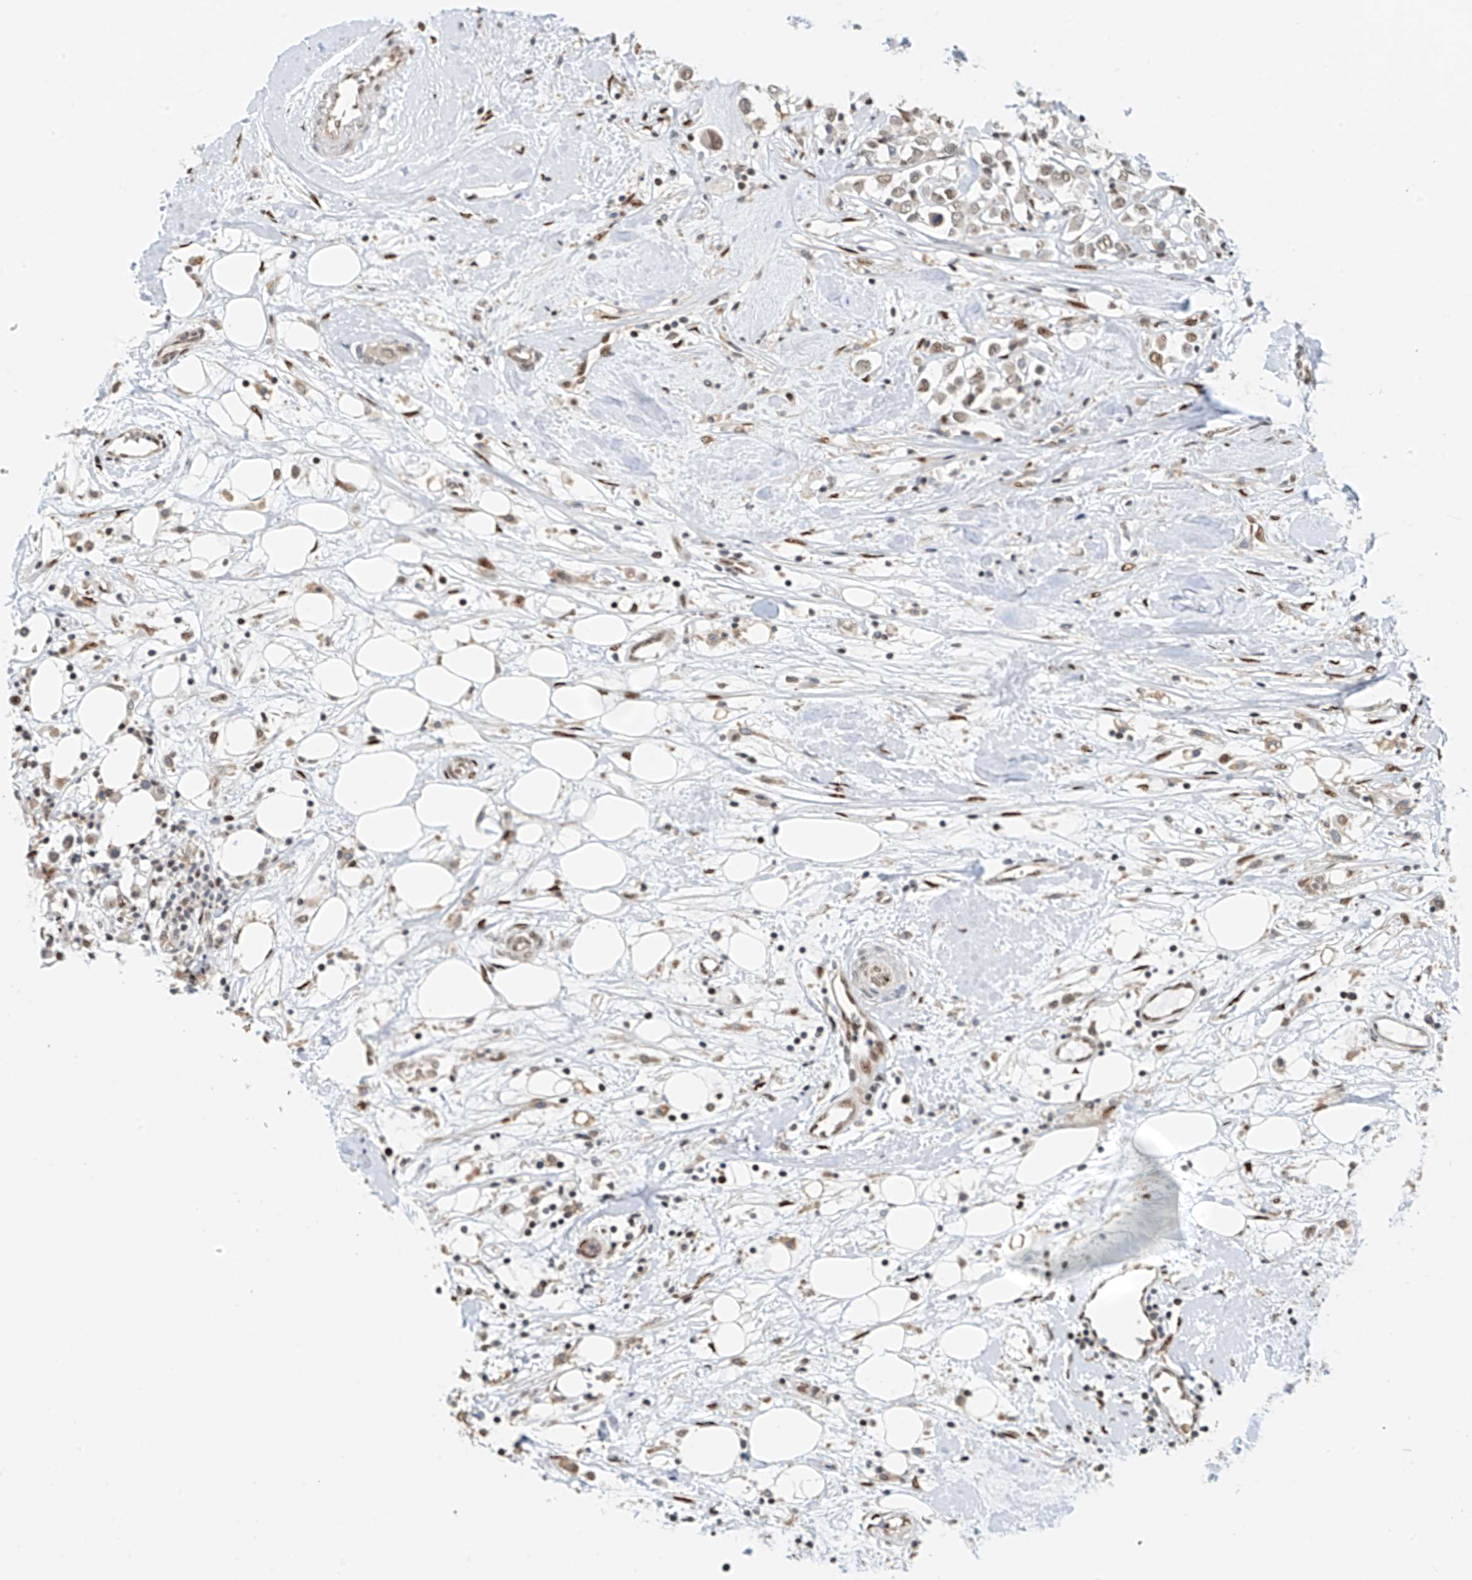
{"staining": {"intensity": "moderate", "quantity": ">75%", "location": "nuclear"}, "tissue": "breast cancer", "cell_type": "Tumor cells", "image_type": "cancer", "snomed": [{"axis": "morphology", "description": "Duct carcinoma"}, {"axis": "topography", "description": "Breast"}], "caption": "Approximately >75% of tumor cells in breast cancer (infiltrating ductal carcinoma) reveal moderate nuclear protein positivity as visualized by brown immunohistochemical staining.", "gene": "ZNF514", "patient": {"sex": "female", "age": 61}}